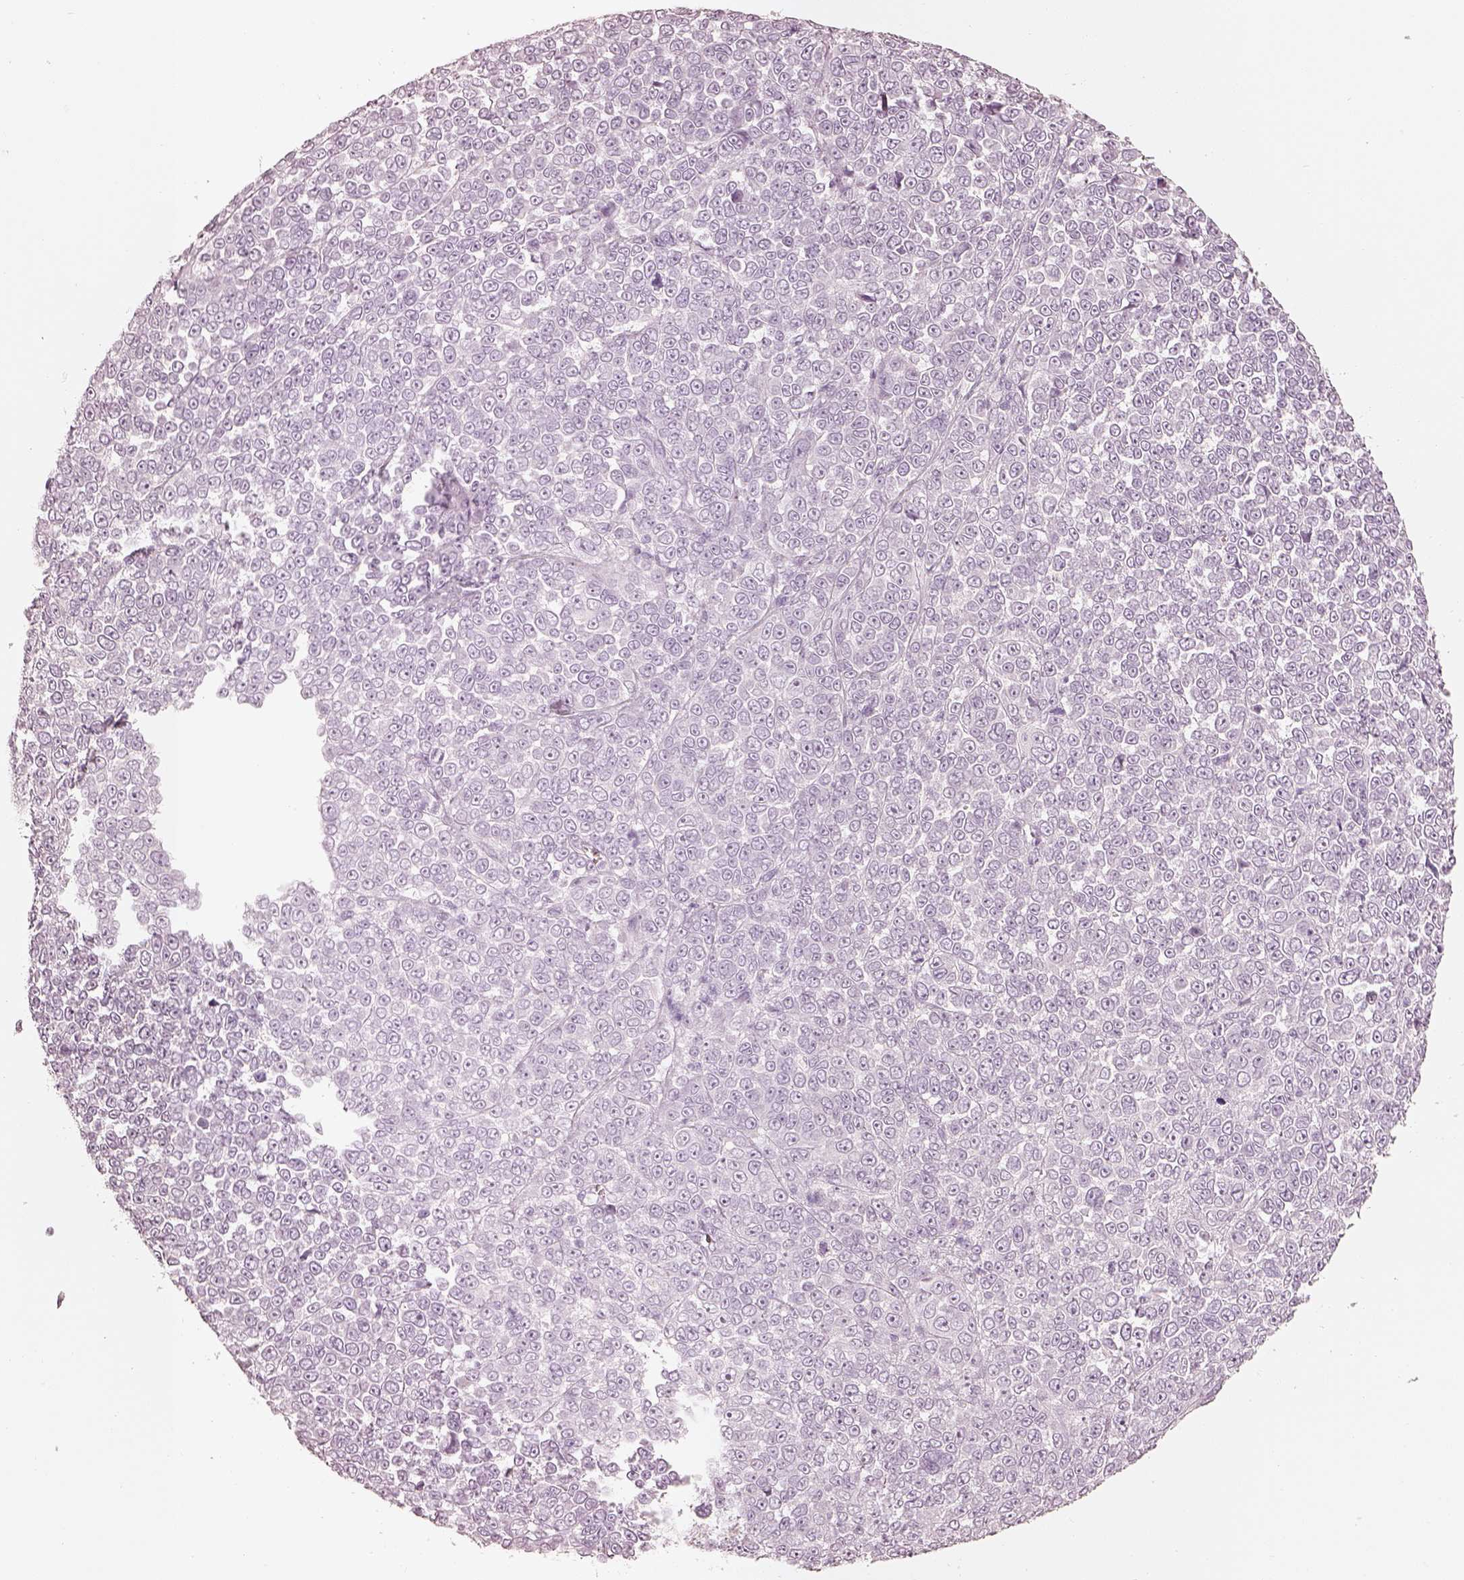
{"staining": {"intensity": "negative", "quantity": "none", "location": "none"}, "tissue": "melanoma", "cell_type": "Tumor cells", "image_type": "cancer", "snomed": [{"axis": "morphology", "description": "Malignant melanoma, NOS"}, {"axis": "topography", "description": "Skin"}], "caption": "Immunohistochemistry of human melanoma displays no staining in tumor cells.", "gene": "KRT72", "patient": {"sex": "female", "age": 95}}